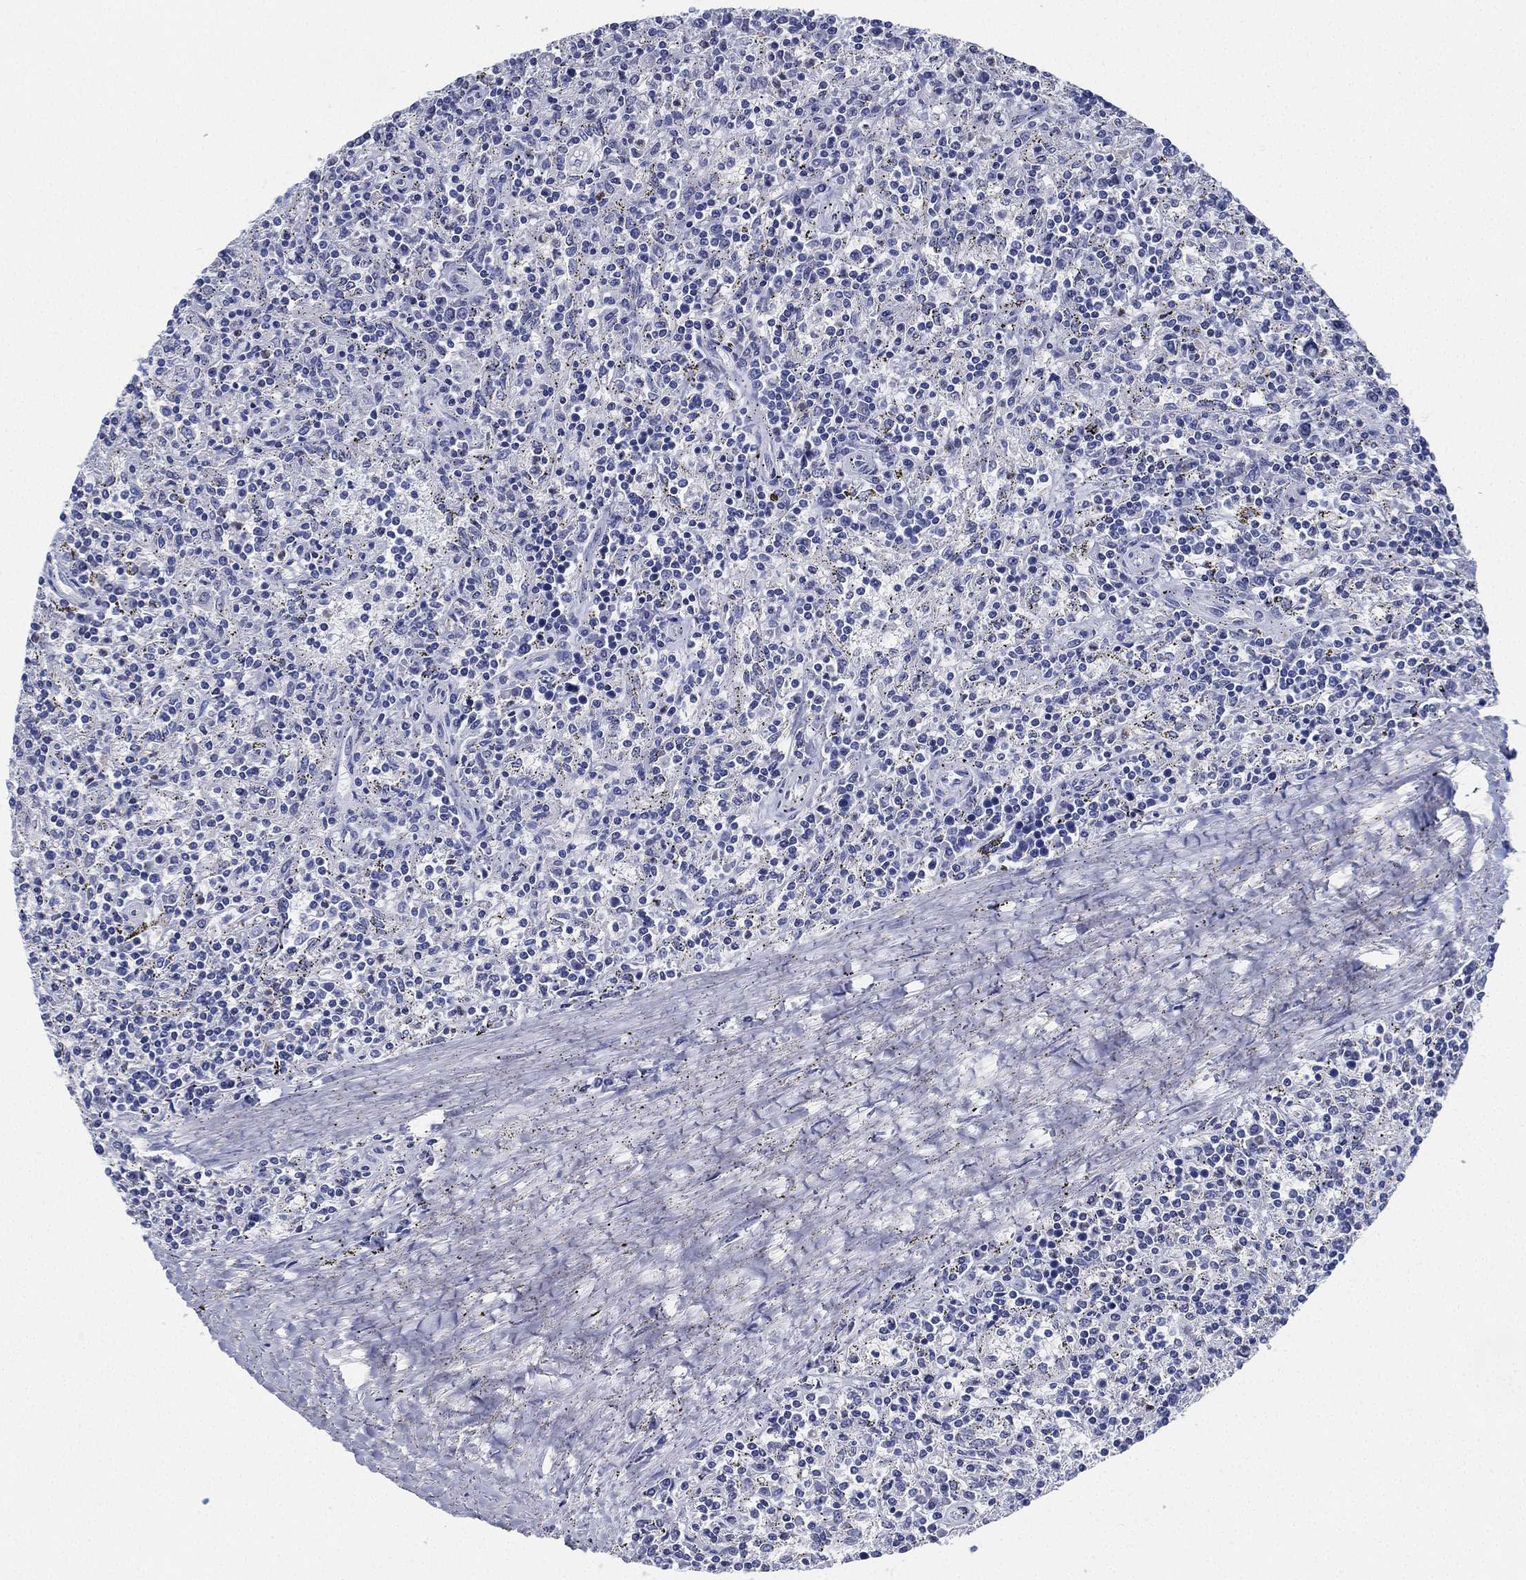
{"staining": {"intensity": "negative", "quantity": "none", "location": "none"}, "tissue": "lymphoma", "cell_type": "Tumor cells", "image_type": "cancer", "snomed": [{"axis": "morphology", "description": "Malignant lymphoma, non-Hodgkin's type, Low grade"}, {"axis": "topography", "description": "Spleen"}], "caption": "This is an IHC micrograph of human lymphoma. There is no staining in tumor cells.", "gene": "DEFB121", "patient": {"sex": "male", "age": 62}}